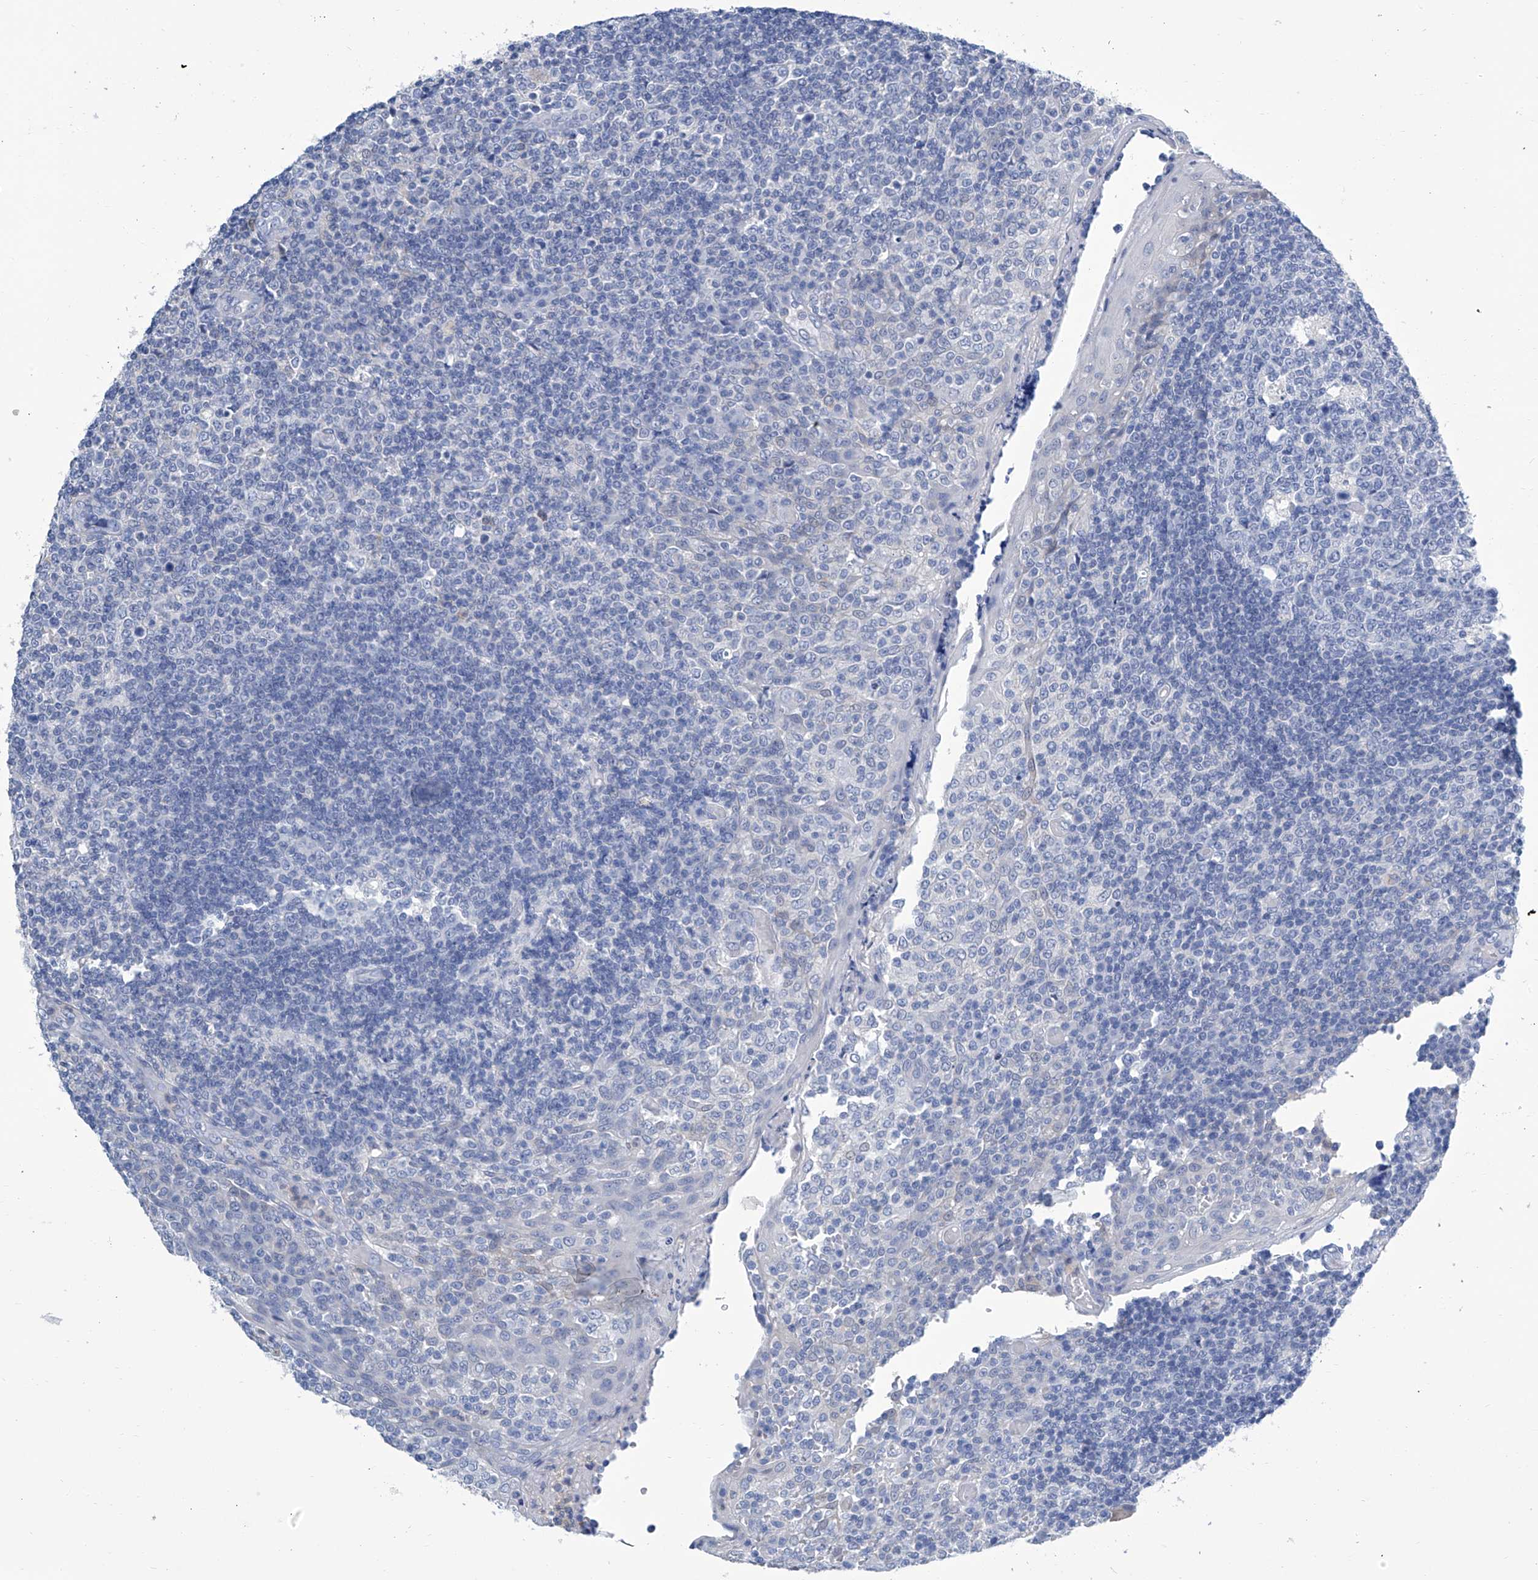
{"staining": {"intensity": "negative", "quantity": "none", "location": "none"}, "tissue": "tonsil", "cell_type": "Germinal center cells", "image_type": "normal", "snomed": [{"axis": "morphology", "description": "Normal tissue, NOS"}, {"axis": "topography", "description": "Tonsil"}], "caption": "This is a micrograph of immunohistochemistry staining of unremarkable tonsil, which shows no positivity in germinal center cells. The staining is performed using DAB brown chromogen with nuclei counter-stained in using hematoxylin.", "gene": "IMPA2", "patient": {"sex": "female", "age": 19}}